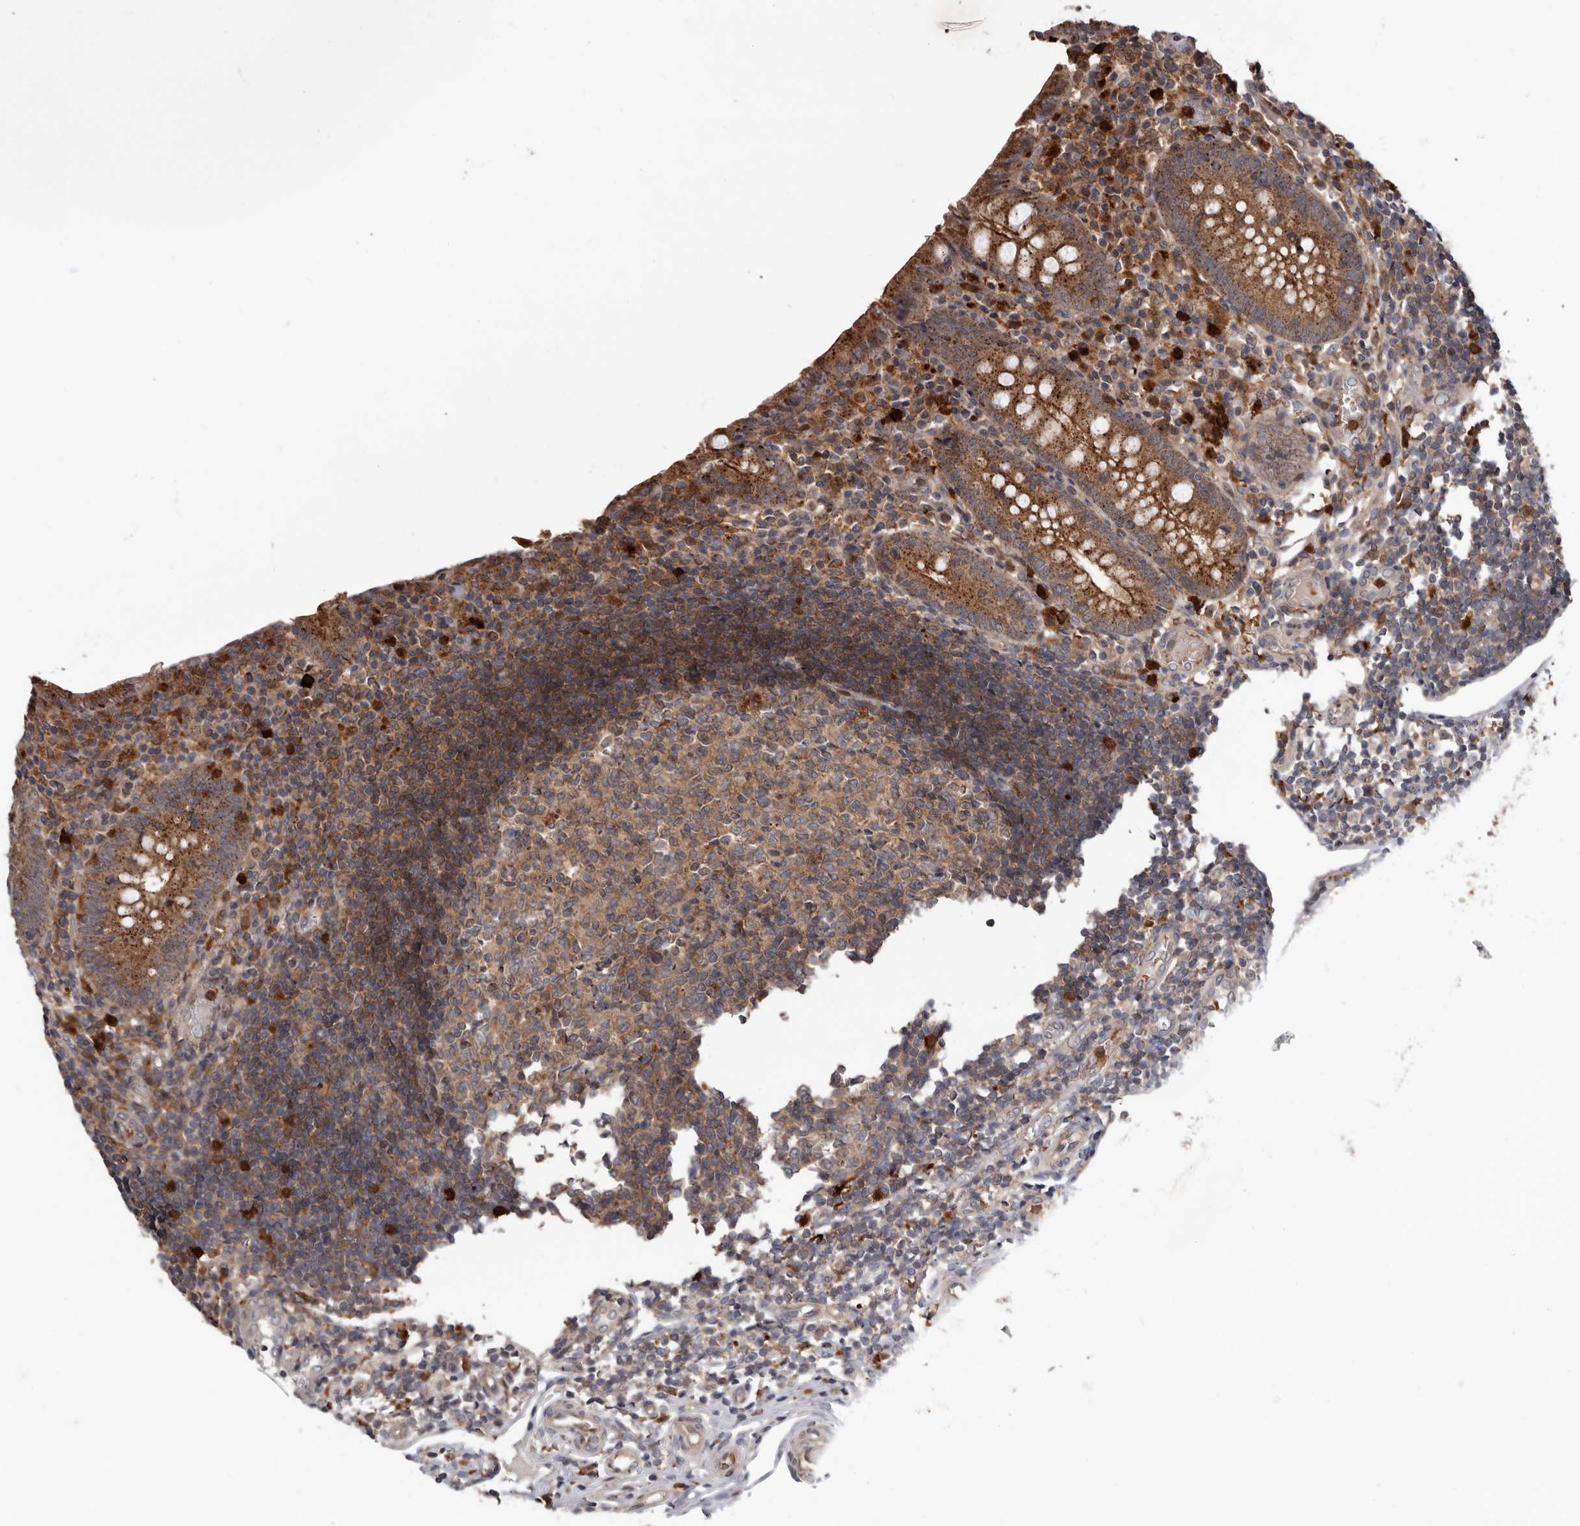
{"staining": {"intensity": "moderate", "quantity": ">75%", "location": "cytoplasmic/membranous"}, "tissue": "appendix", "cell_type": "Glandular cells", "image_type": "normal", "snomed": [{"axis": "morphology", "description": "Normal tissue, NOS"}, {"axis": "topography", "description": "Appendix"}], "caption": "Moderate cytoplasmic/membranous protein positivity is present in about >75% of glandular cells in appendix. The protein is stained brown, and the nuclei are stained in blue (DAB (3,3'-diaminobenzidine) IHC with brightfield microscopy, high magnification).", "gene": "FGFR4", "patient": {"sex": "female", "age": 17}}